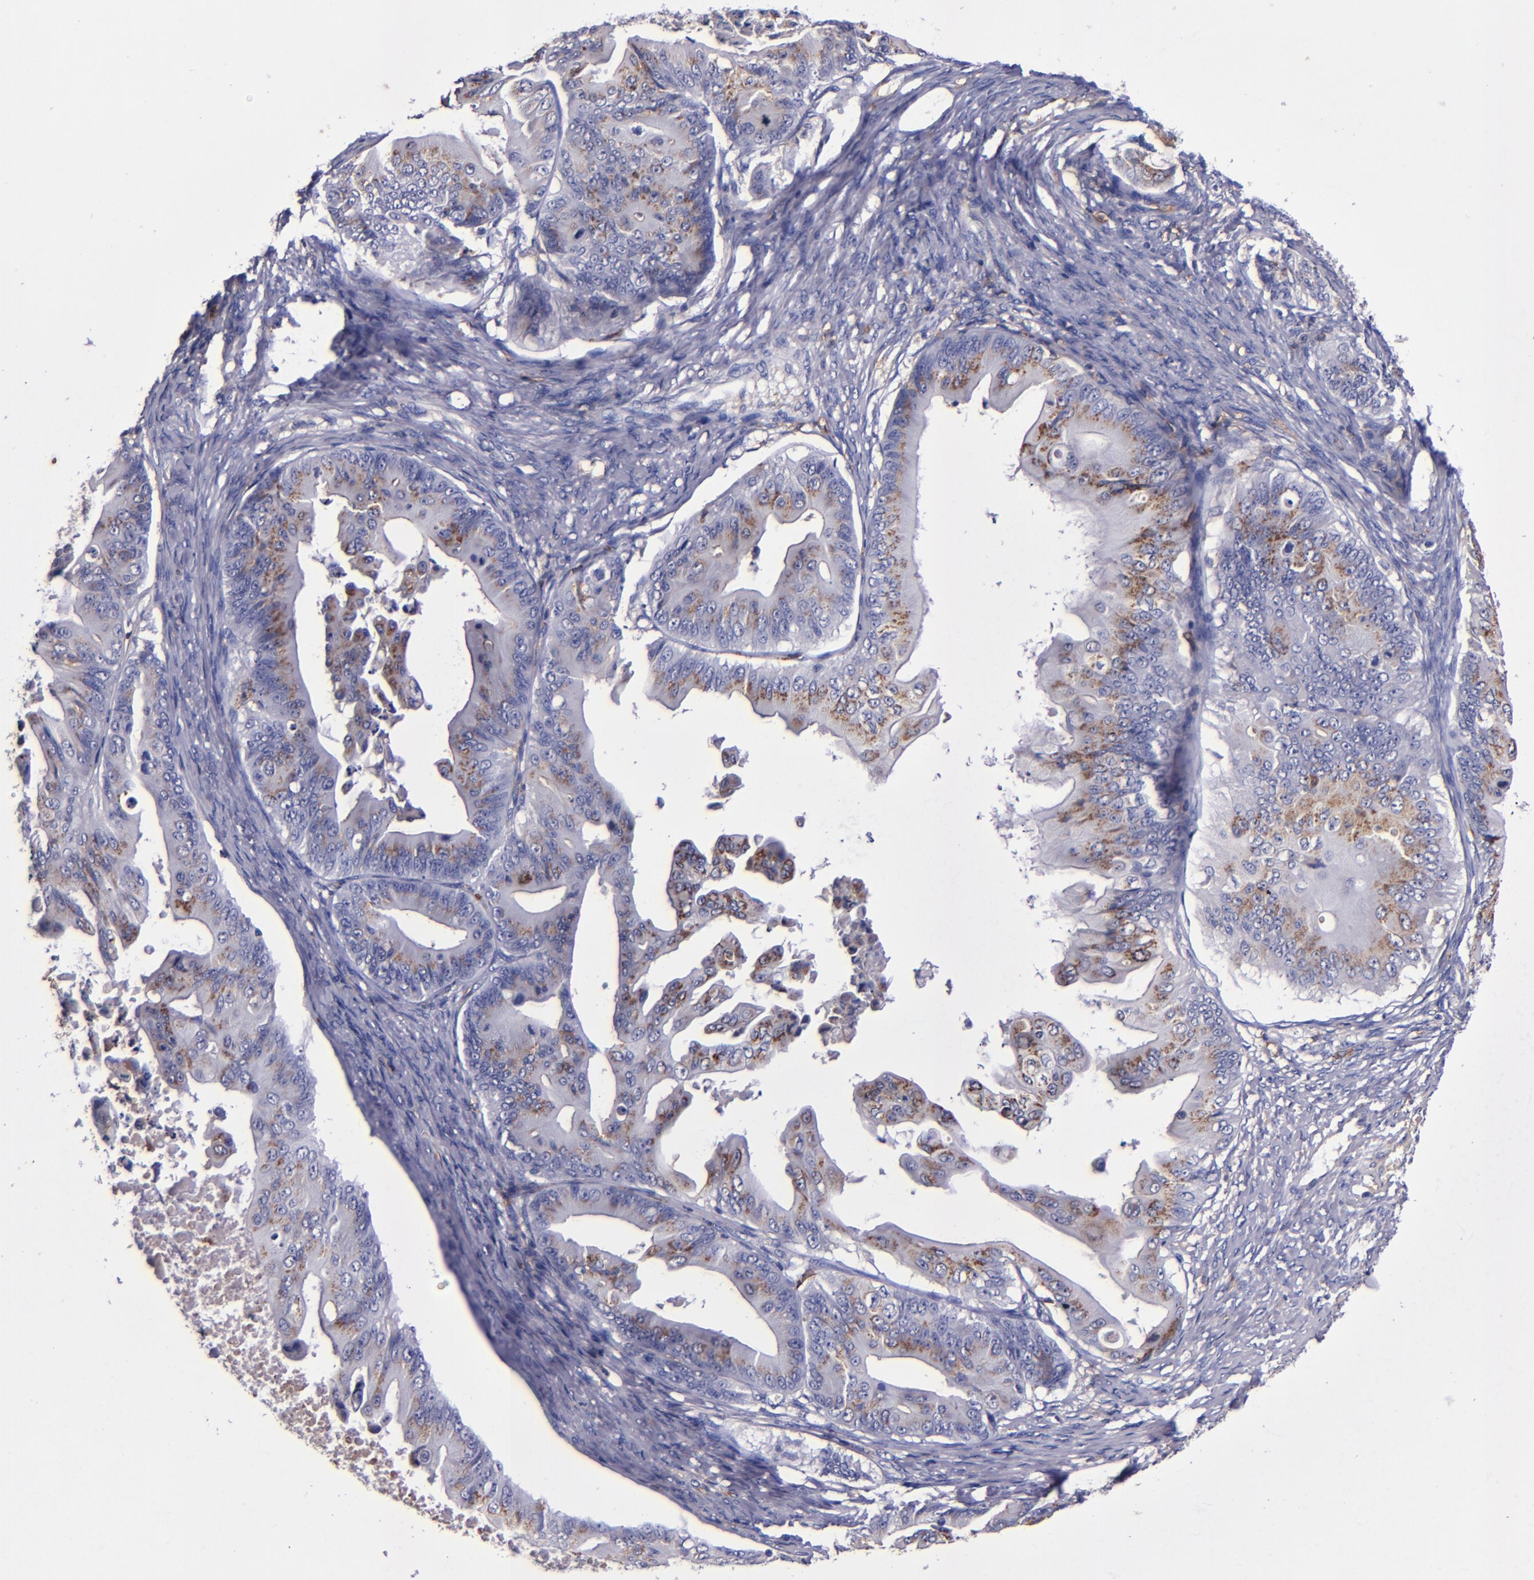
{"staining": {"intensity": "moderate", "quantity": "25%-75%", "location": "cytoplasmic/membranous"}, "tissue": "ovarian cancer", "cell_type": "Tumor cells", "image_type": "cancer", "snomed": [{"axis": "morphology", "description": "Cystadenocarcinoma, mucinous, NOS"}, {"axis": "topography", "description": "Ovary"}], "caption": "Ovarian cancer (mucinous cystadenocarcinoma) stained with a protein marker shows moderate staining in tumor cells.", "gene": "SIRPA", "patient": {"sex": "female", "age": 37}}